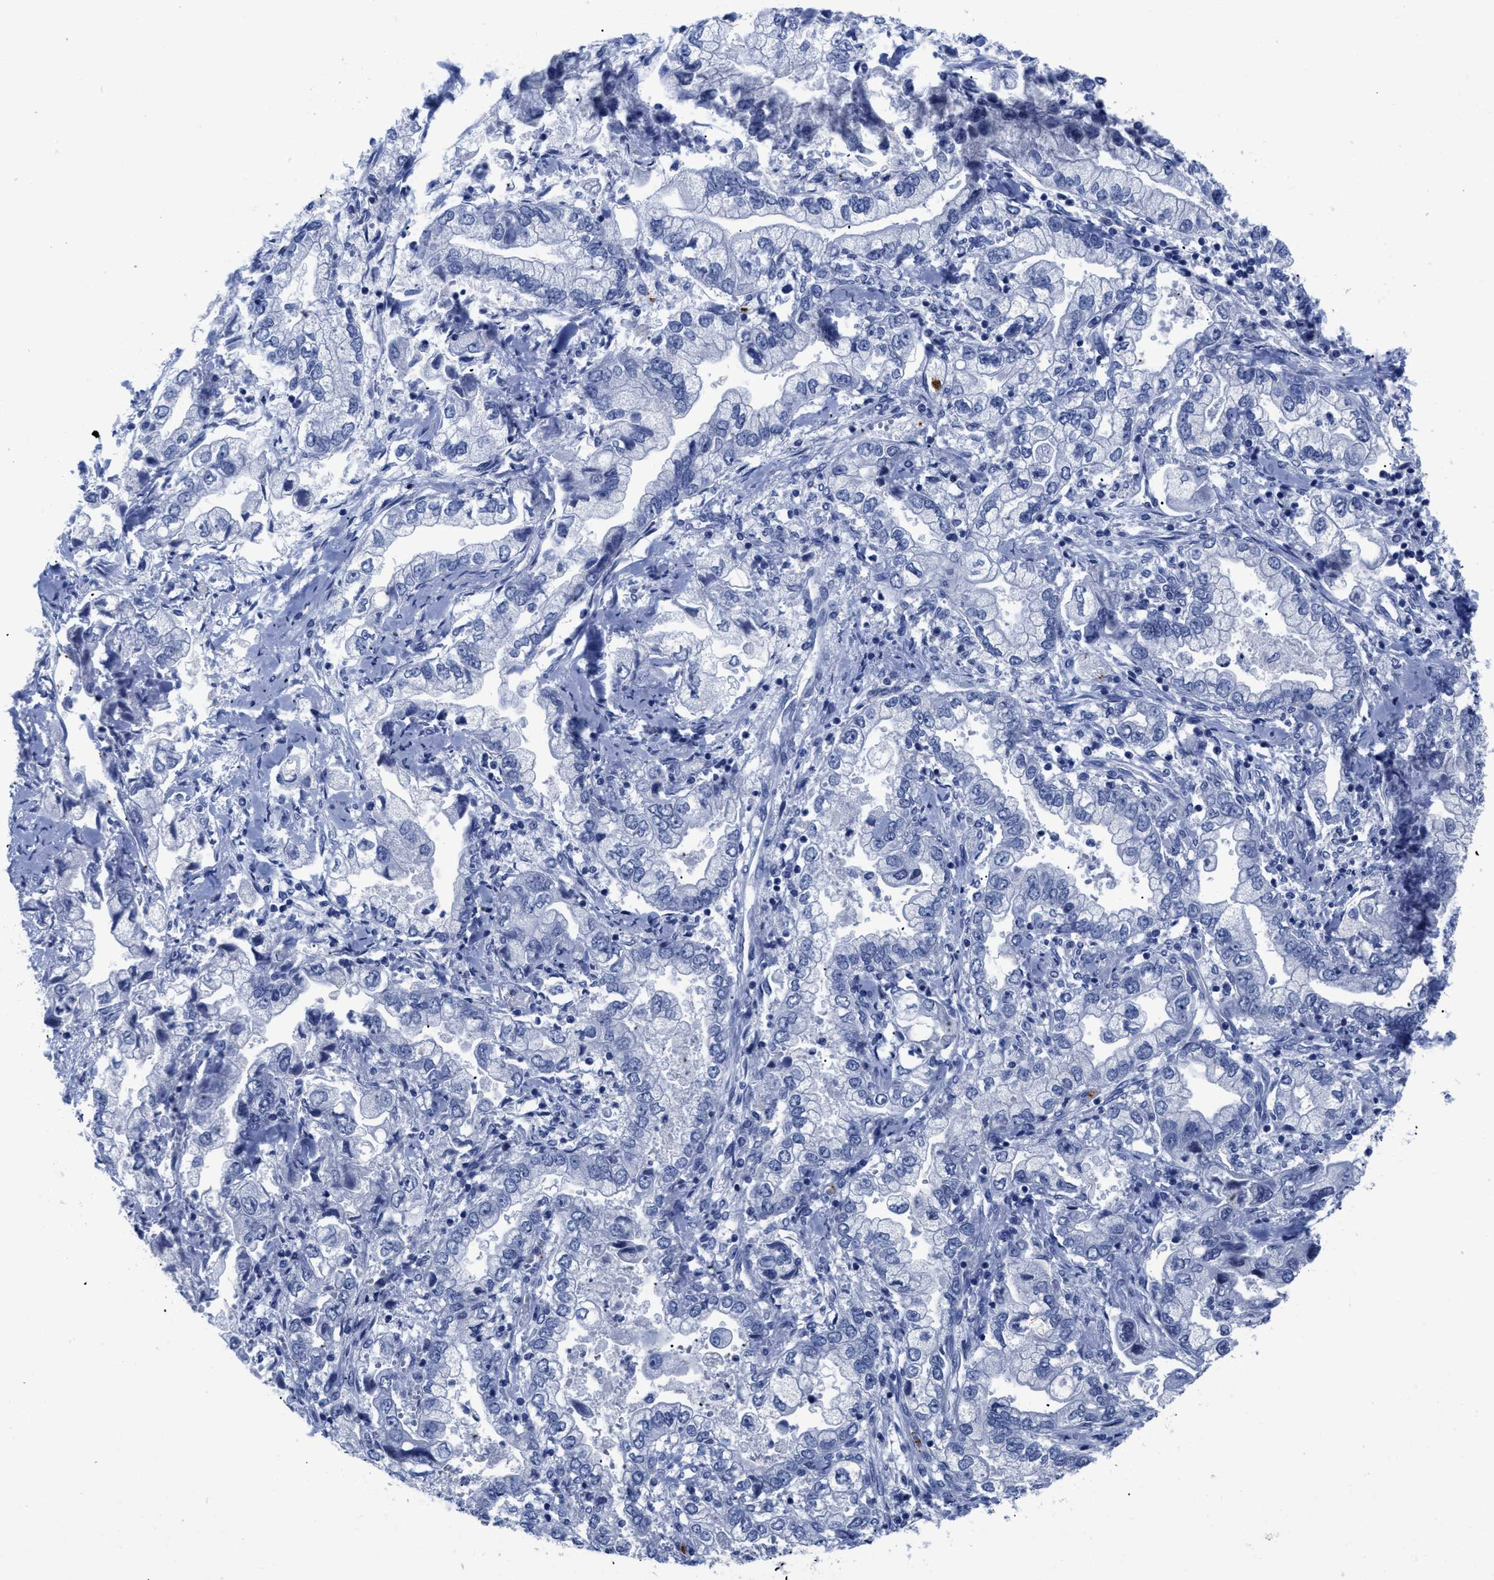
{"staining": {"intensity": "negative", "quantity": "none", "location": "none"}, "tissue": "stomach cancer", "cell_type": "Tumor cells", "image_type": "cancer", "snomed": [{"axis": "morphology", "description": "Normal tissue, NOS"}, {"axis": "morphology", "description": "Adenocarcinoma, NOS"}, {"axis": "topography", "description": "Stomach"}], "caption": "Protein analysis of stomach adenocarcinoma shows no significant staining in tumor cells.", "gene": "TREML1", "patient": {"sex": "male", "age": 62}}